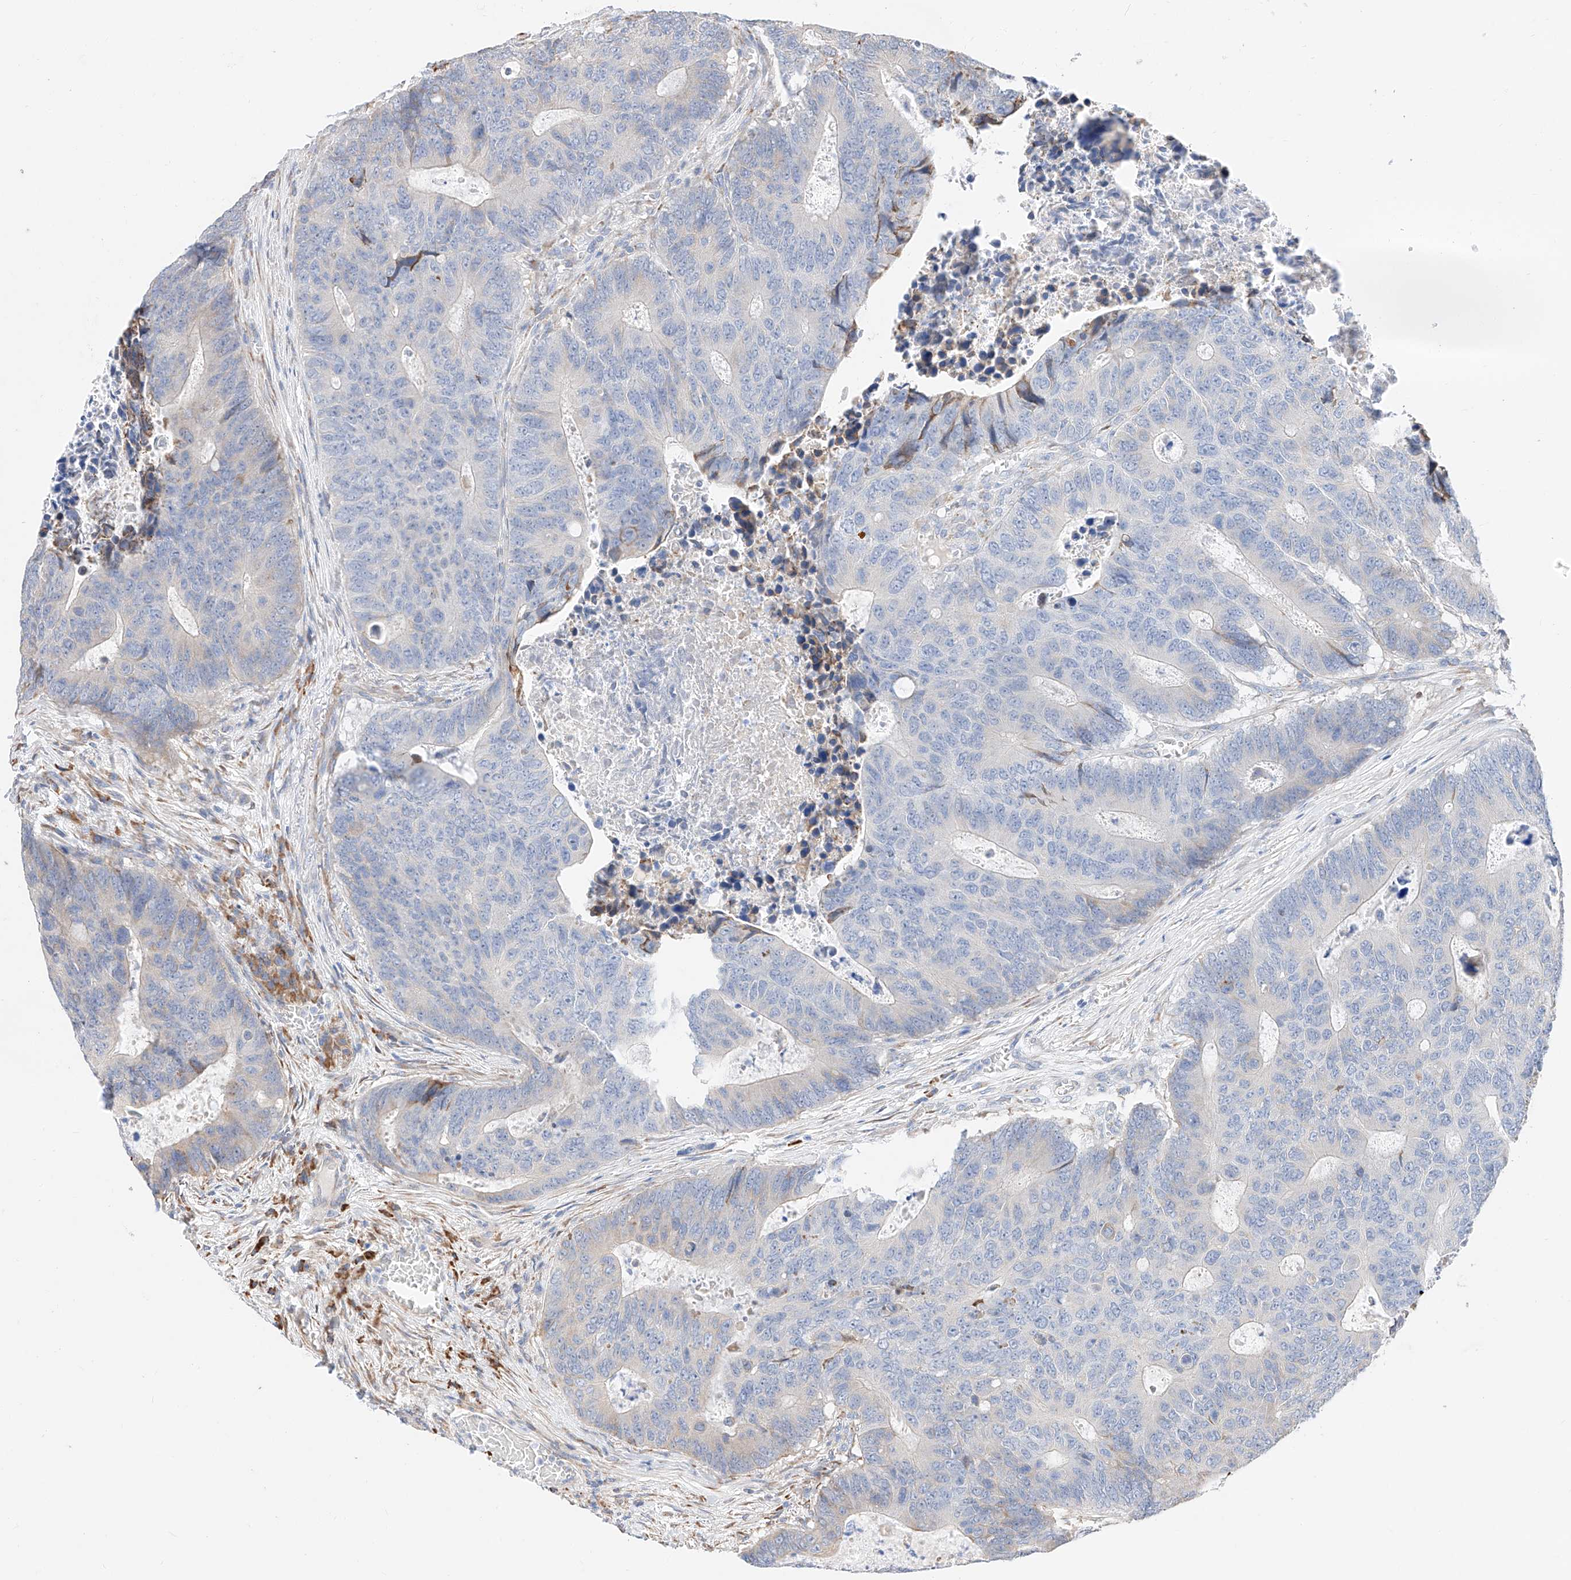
{"staining": {"intensity": "negative", "quantity": "none", "location": "none"}, "tissue": "colorectal cancer", "cell_type": "Tumor cells", "image_type": "cancer", "snomed": [{"axis": "morphology", "description": "Adenocarcinoma, NOS"}, {"axis": "topography", "description": "Colon"}], "caption": "The immunohistochemistry histopathology image has no significant staining in tumor cells of colorectal cancer tissue.", "gene": "ATP9B", "patient": {"sex": "male", "age": 87}}